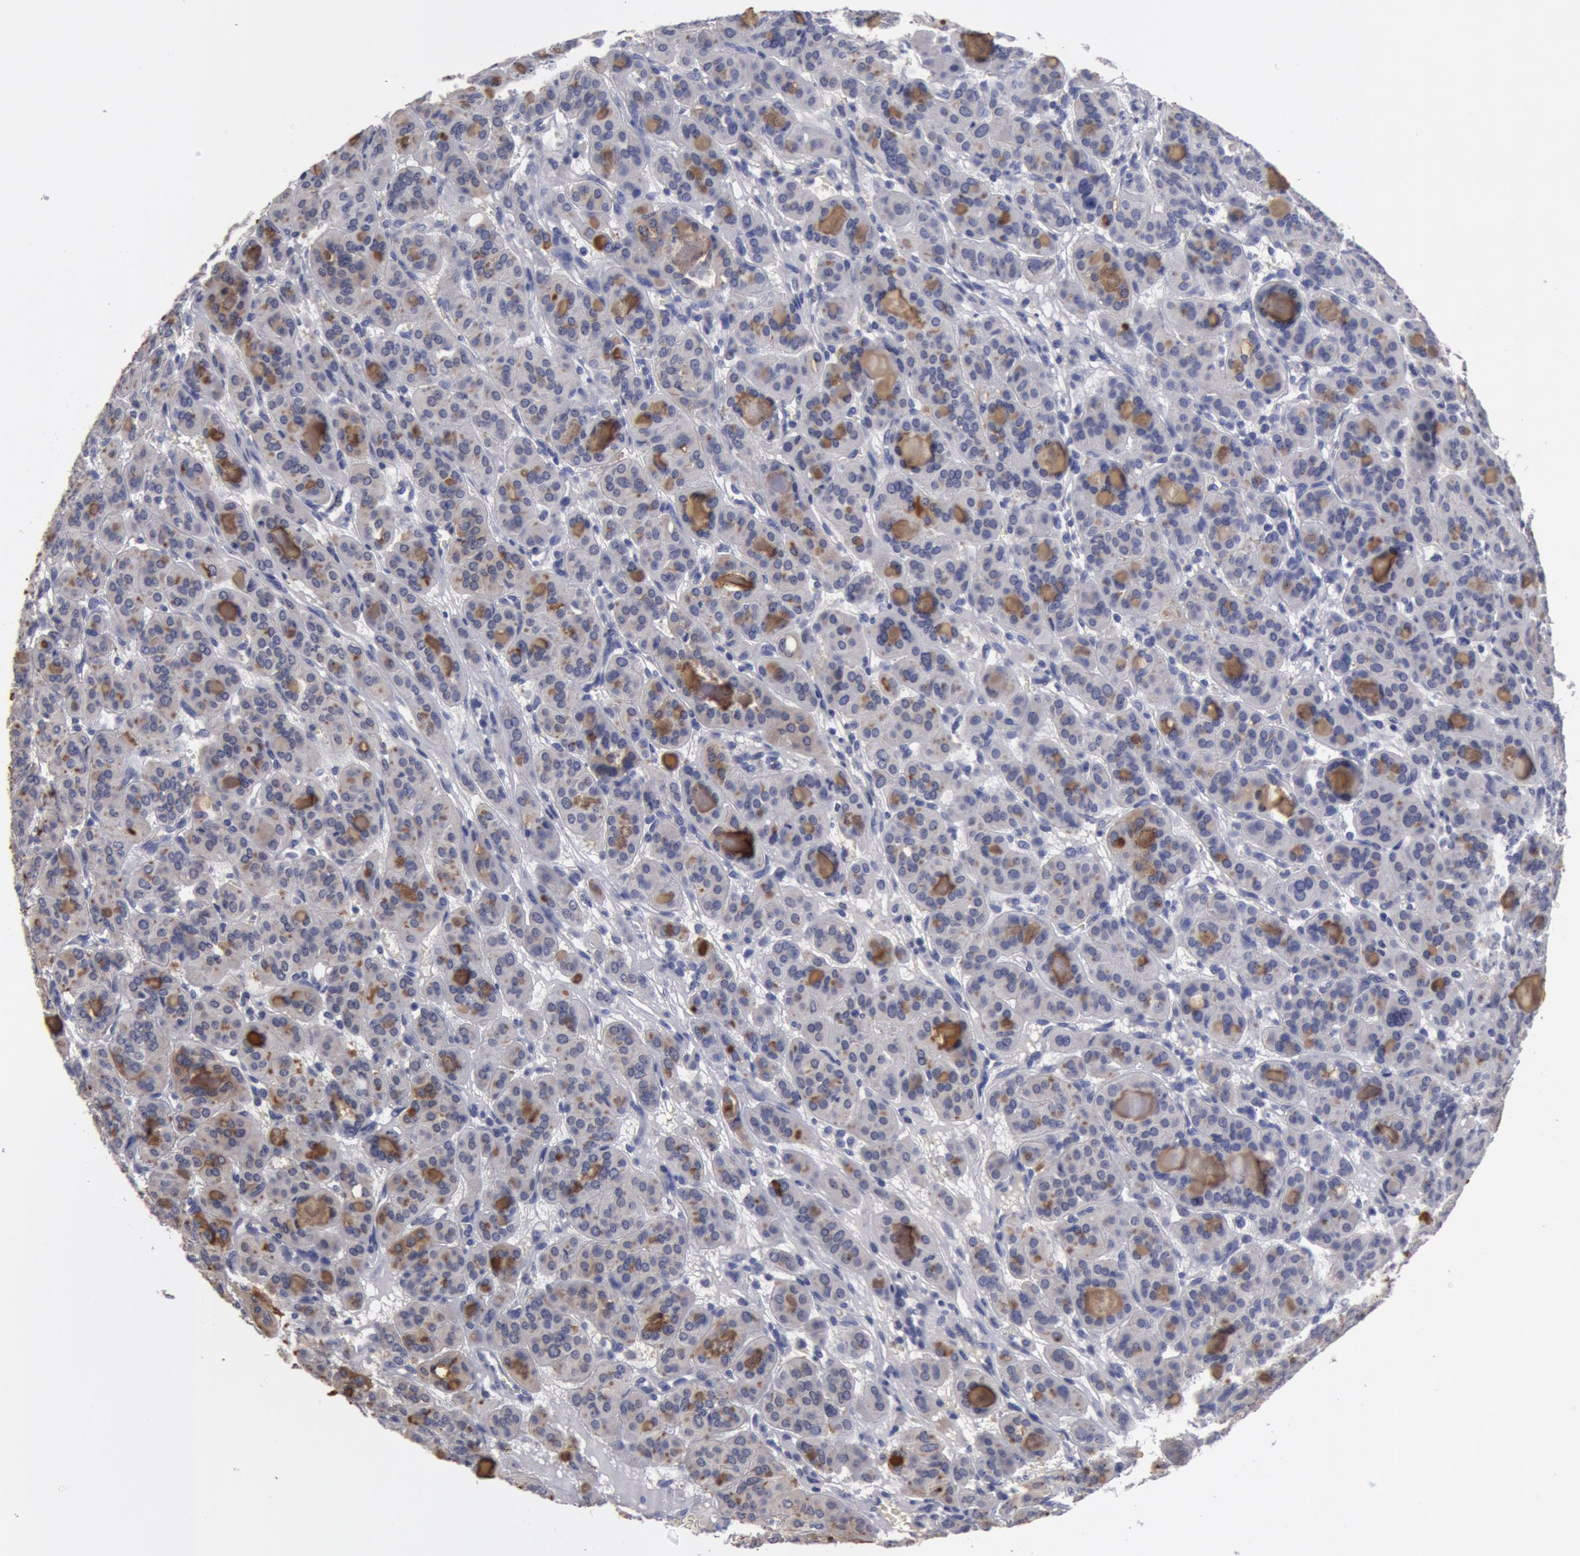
{"staining": {"intensity": "negative", "quantity": "none", "location": "none"}, "tissue": "thyroid cancer", "cell_type": "Tumor cells", "image_type": "cancer", "snomed": [{"axis": "morphology", "description": "Follicular adenoma carcinoma, NOS"}, {"axis": "topography", "description": "Thyroid gland"}], "caption": "This micrograph is of thyroid follicular adenoma carcinoma stained with immunohistochemistry (IHC) to label a protein in brown with the nuclei are counter-stained blue. There is no positivity in tumor cells. (Brightfield microscopy of DAB (3,3'-diaminobenzidine) immunohistochemistry at high magnification).", "gene": "NLGN4X", "patient": {"sex": "female", "age": 71}}